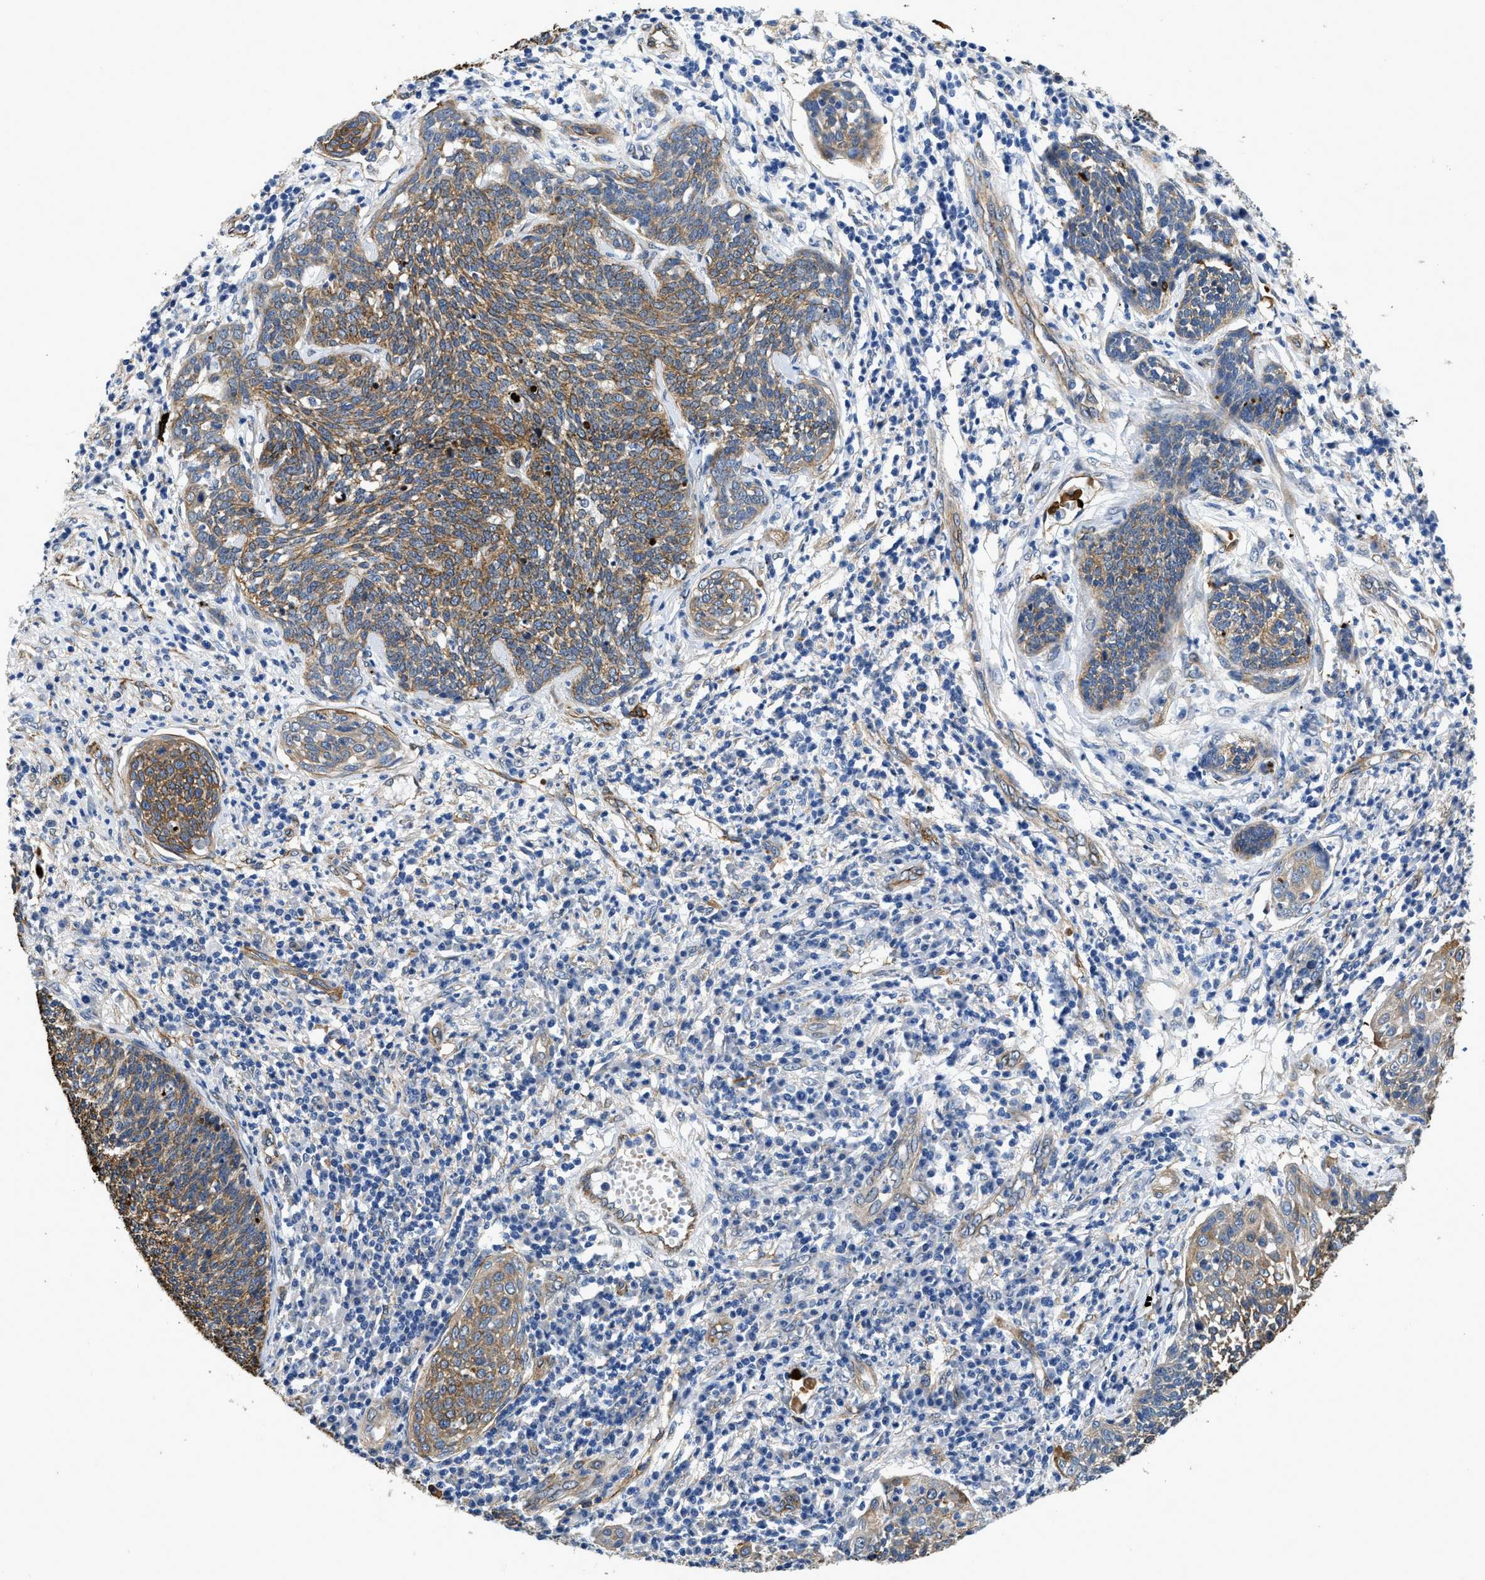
{"staining": {"intensity": "moderate", "quantity": ">75%", "location": "cytoplasmic/membranous"}, "tissue": "cervical cancer", "cell_type": "Tumor cells", "image_type": "cancer", "snomed": [{"axis": "morphology", "description": "Squamous cell carcinoma, NOS"}, {"axis": "topography", "description": "Cervix"}], "caption": "Immunohistochemical staining of human cervical squamous cell carcinoma demonstrates medium levels of moderate cytoplasmic/membranous staining in approximately >75% of tumor cells.", "gene": "RAPH1", "patient": {"sex": "female", "age": 34}}